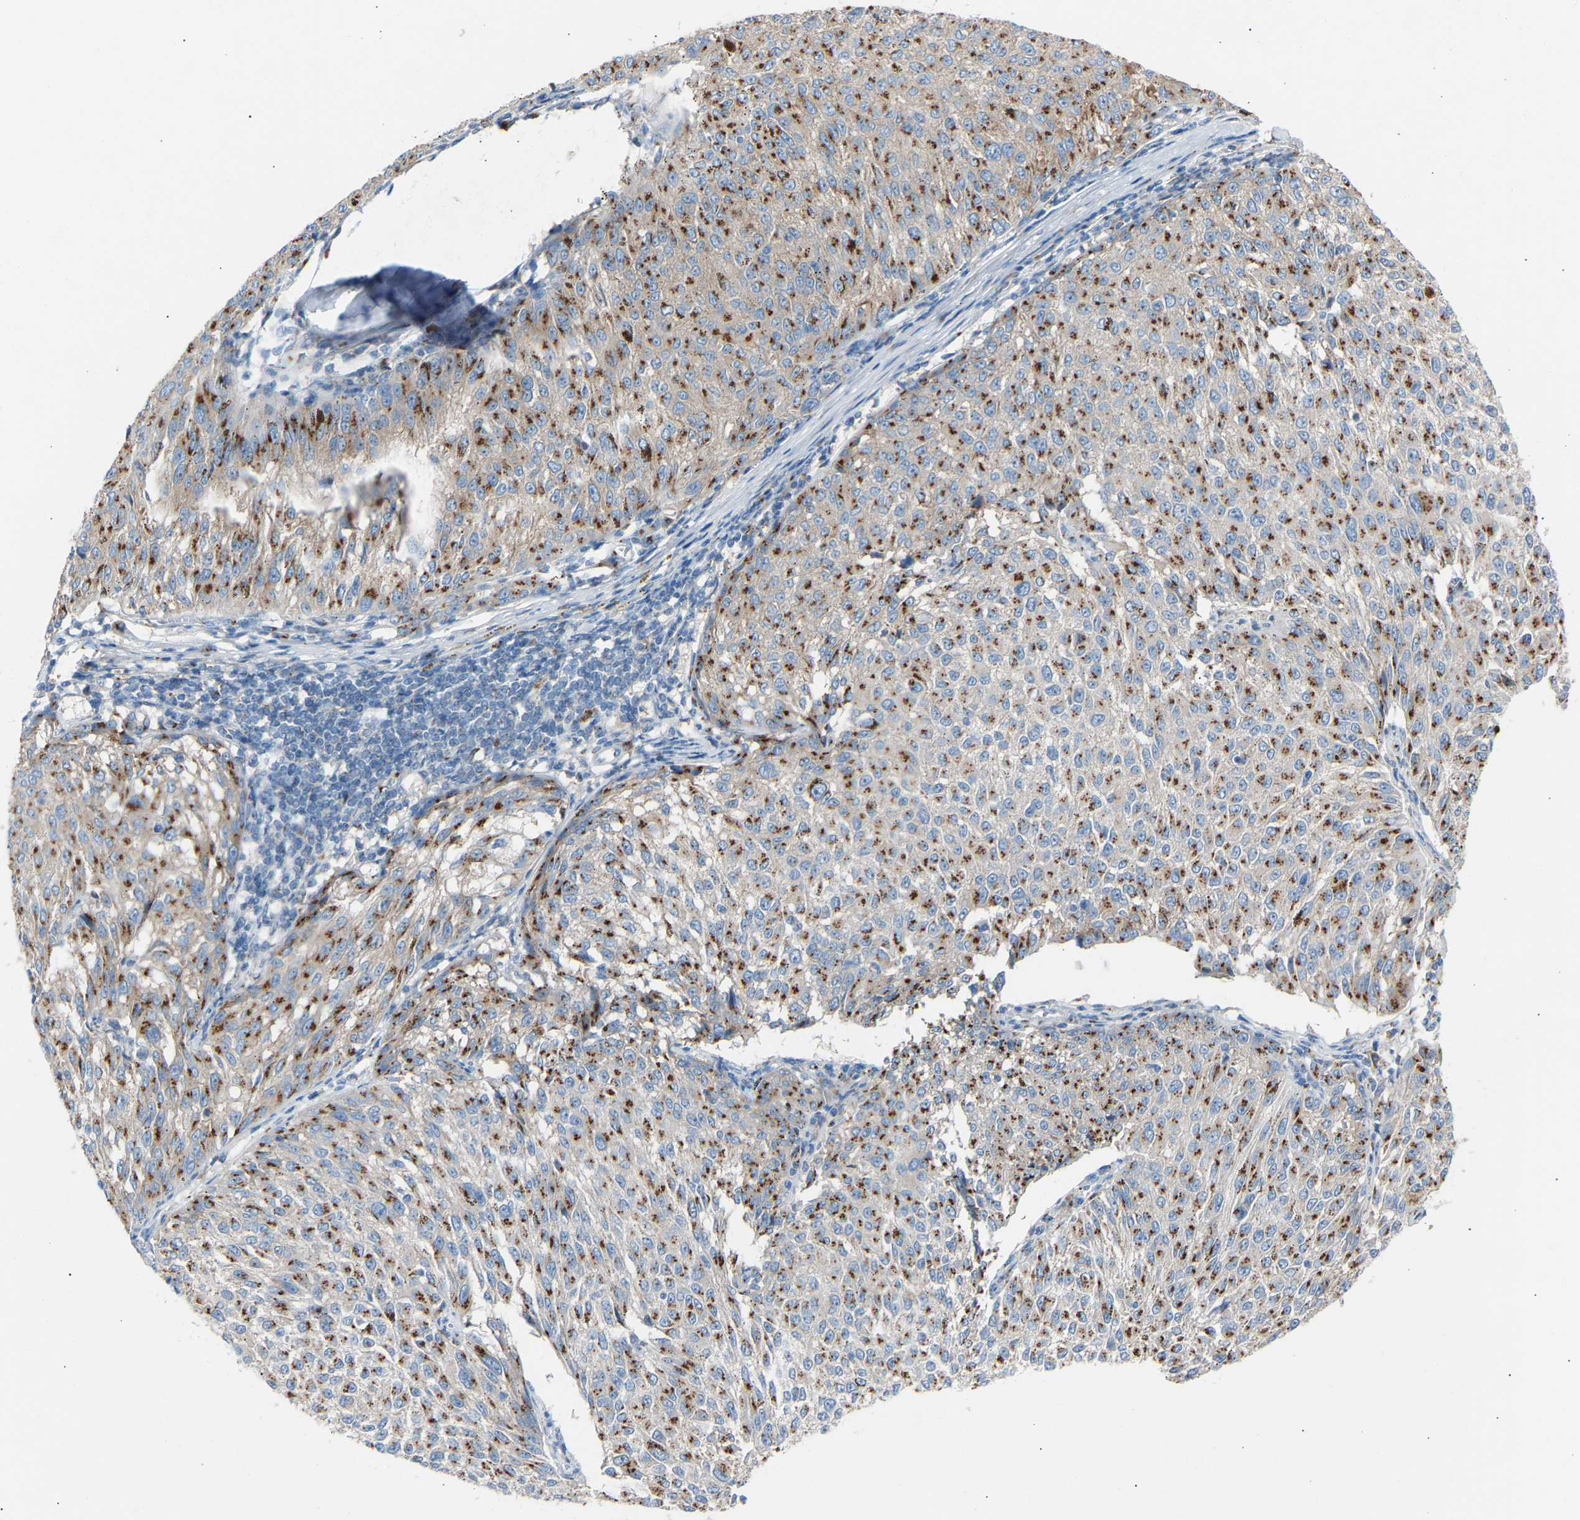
{"staining": {"intensity": "moderate", "quantity": ">75%", "location": "cytoplasmic/membranous"}, "tissue": "melanoma", "cell_type": "Tumor cells", "image_type": "cancer", "snomed": [{"axis": "morphology", "description": "Malignant melanoma, NOS"}, {"axis": "topography", "description": "Skin"}], "caption": "Immunohistochemical staining of malignant melanoma exhibits medium levels of moderate cytoplasmic/membranous expression in about >75% of tumor cells.", "gene": "CYREN", "patient": {"sex": "female", "age": 72}}